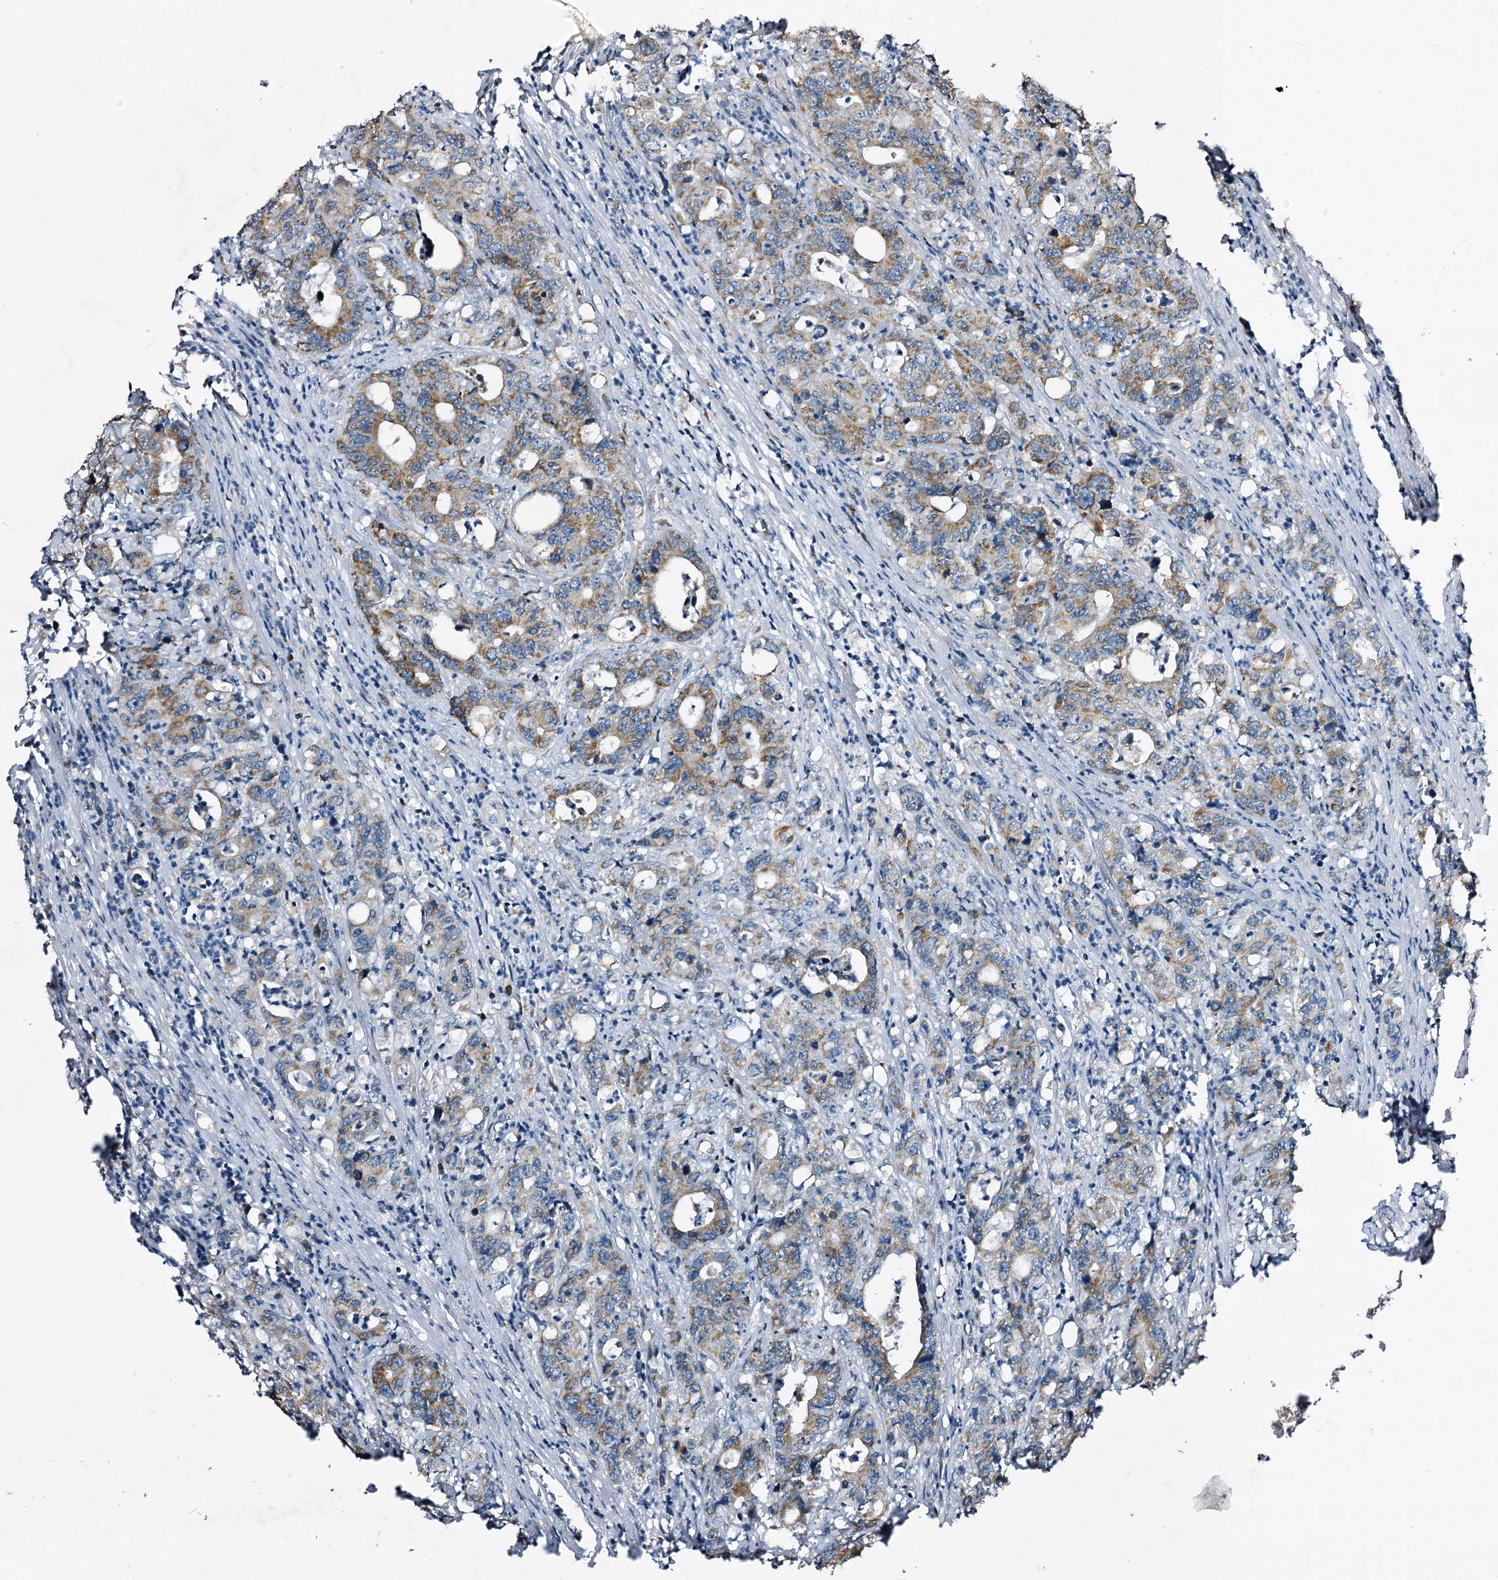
{"staining": {"intensity": "moderate", "quantity": "25%-75%", "location": "cytoplasmic/membranous"}, "tissue": "colorectal cancer", "cell_type": "Tumor cells", "image_type": "cancer", "snomed": [{"axis": "morphology", "description": "Adenocarcinoma, NOS"}, {"axis": "topography", "description": "Colon"}], "caption": "Brown immunohistochemical staining in colorectal cancer reveals moderate cytoplasmic/membranous expression in approximately 25%-75% of tumor cells. The protein of interest is stained brown, and the nuclei are stained in blue (DAB IHC with brightfield microscopy, high magnification).", "gene": "CBR4", "patient": {"sex": "female", "age": 75}}